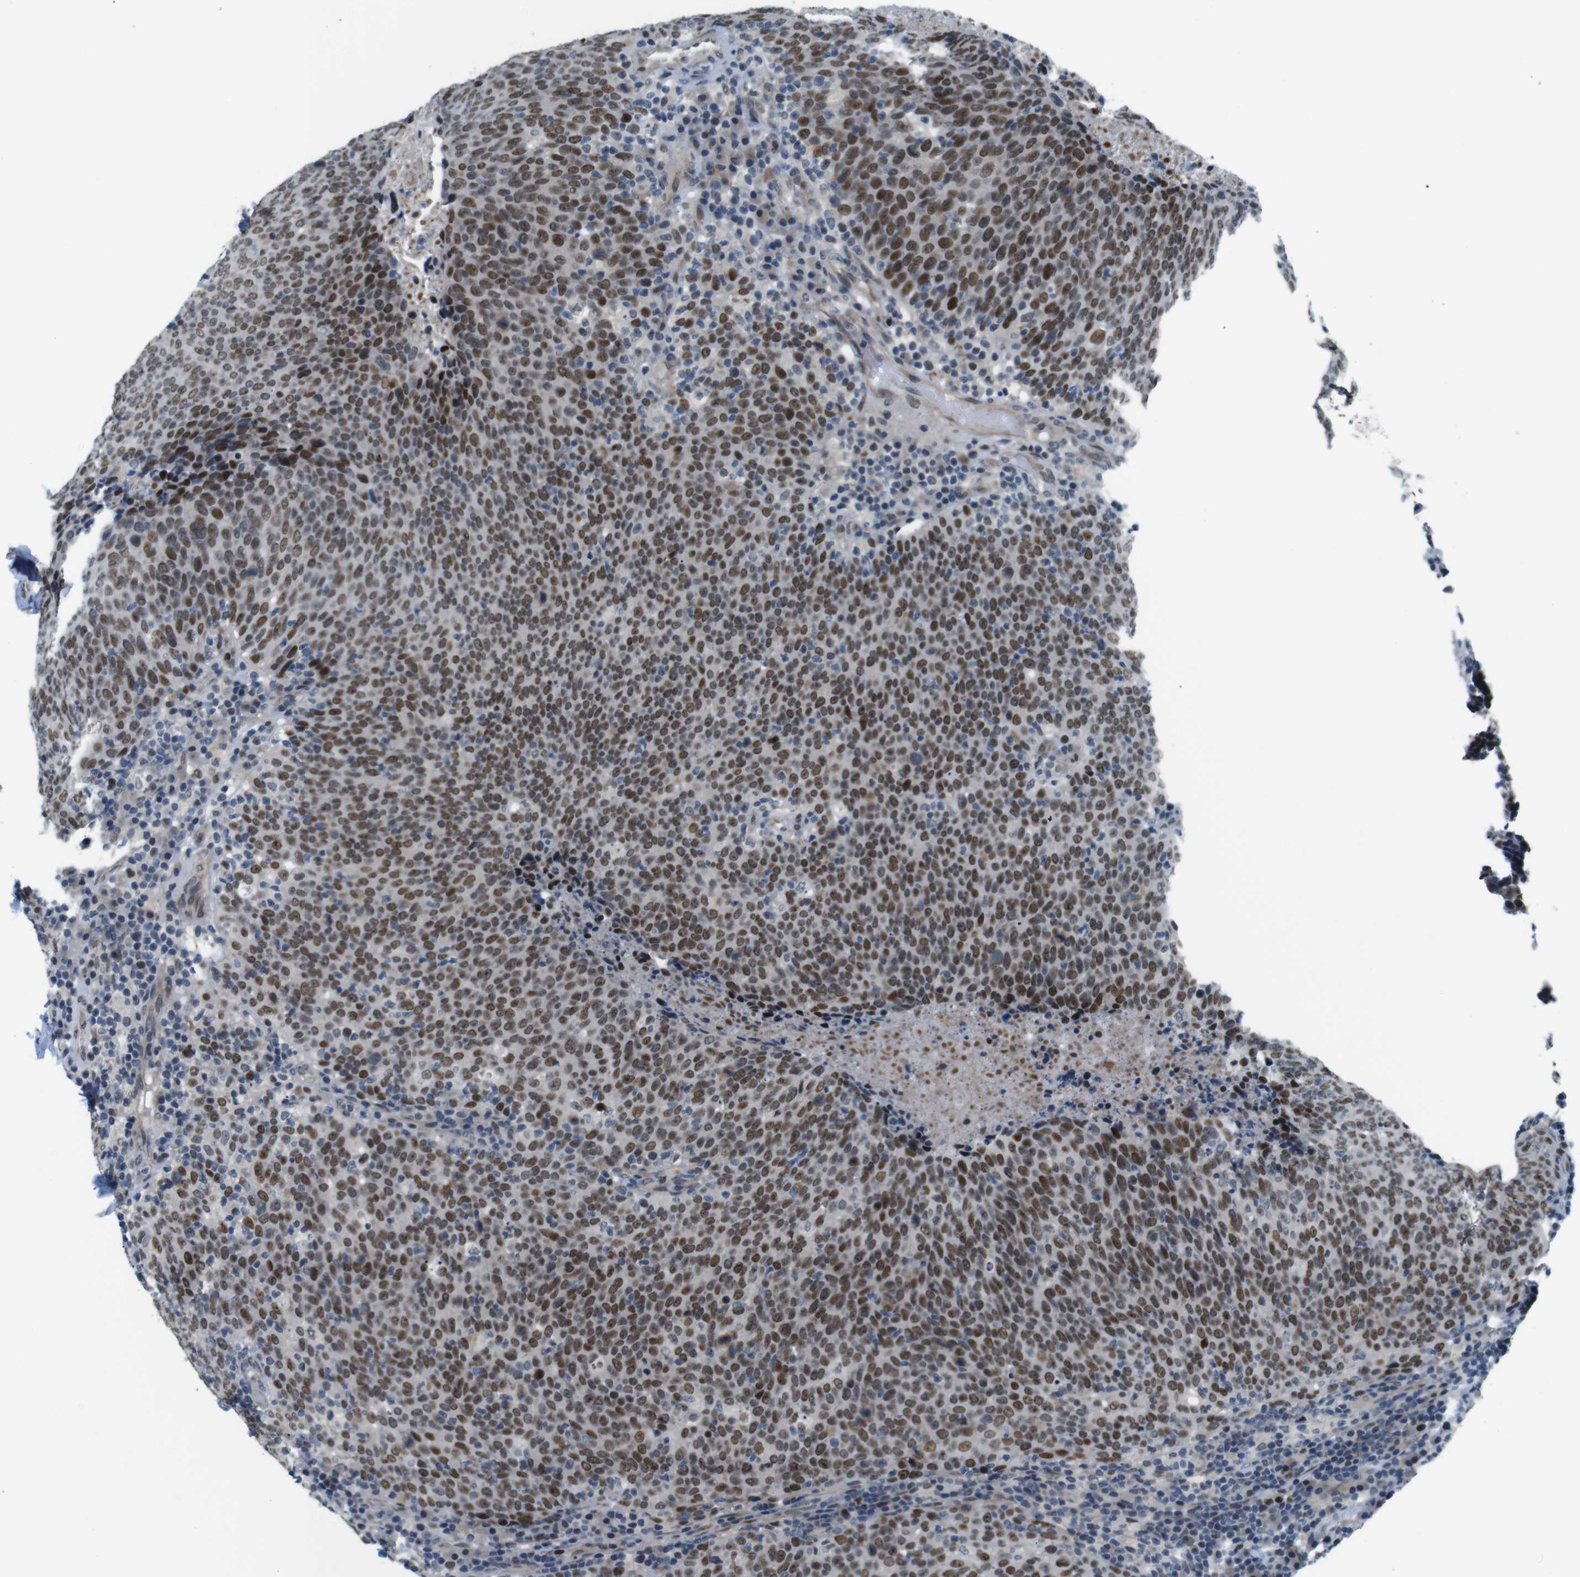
{"staining": {"intensity": "moderate", "quantity": ">75%", "location": "nuclear"}, "tissue": "head and neck cancer", "cell_type": "Tumor cells", "image_type": "cancer", "snomed": [{"axis": "morphology", "description": "Squamous cell carcinoma, NOS"}, {"axis": "morphology", "description": "Squamous cell carcinoma, metastatic, NOS"}, {"axis": "topography", "description": "Lymph node"}, {"axis": "topography", "description": "Head-Neck"}], "caption": "This histopathology image reveals head and neck cancer (squamous cell carcinoma) stained with IHC to label a protein in brown. The nuclear of tumor cells show moderate positivity for the protein. Nuclei are counter-stained blue.", "gene": "SMCO2", "patient": {"sex": "male", "age": 62}}